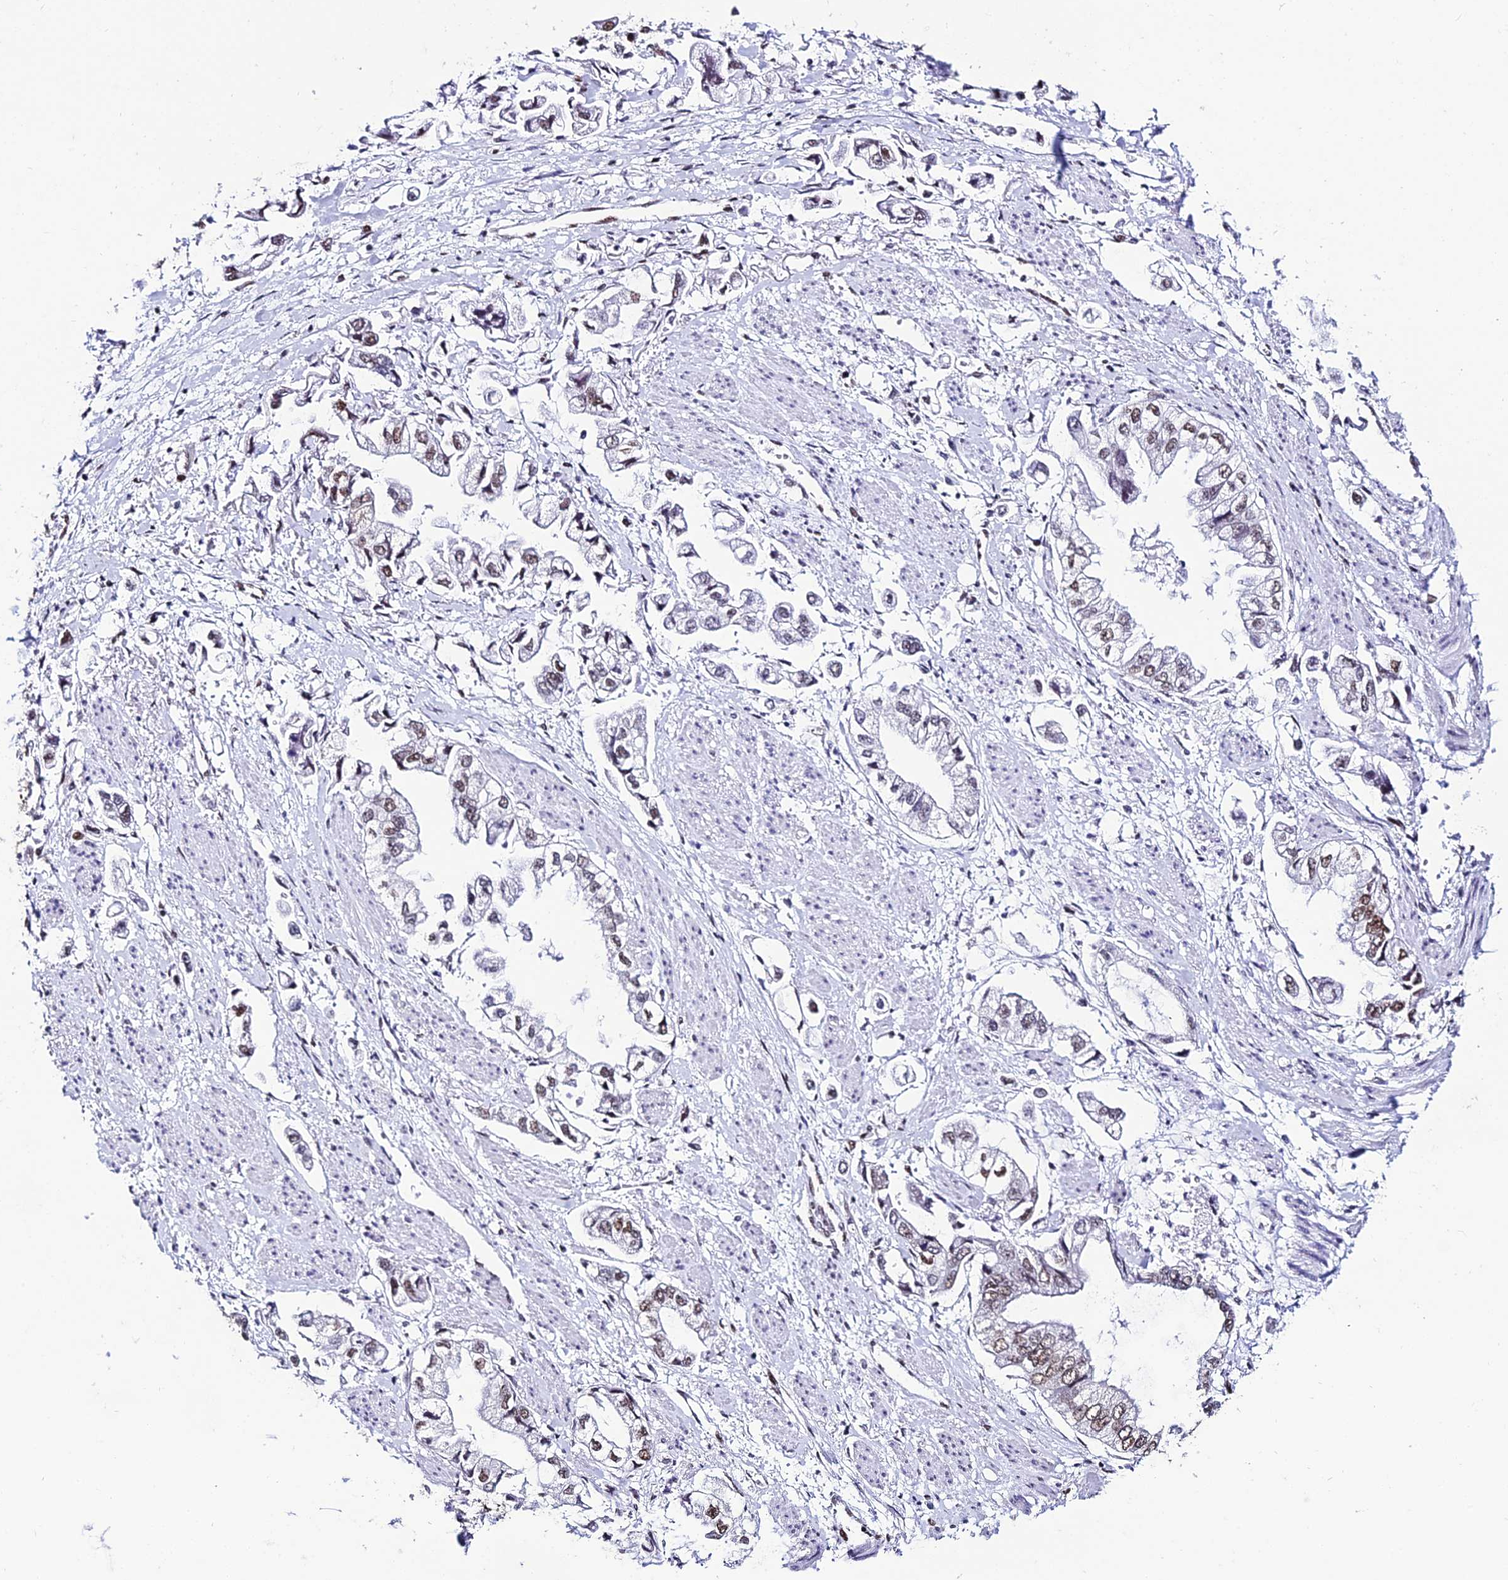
{"staining": {"intensity": "moderate", "quantity": "25%-75%", "location": "nuclear"}, "tissue": "stomach cancer", "cell_type": "Tumor cells", "image_type": "cancer", "snomed": [{"axis": "morphology", "description": "Adenocarcinoma, NOS"}, {"axis": "topography", "description": "Stomach"}], "caption": "The histopathology image shows a brown stain indicating the presence of a protein in the nuclear of tumor cells in stomach cancer.", "gene": "HNRNPH1", "patient": {"sex": "male", "age": 62}}